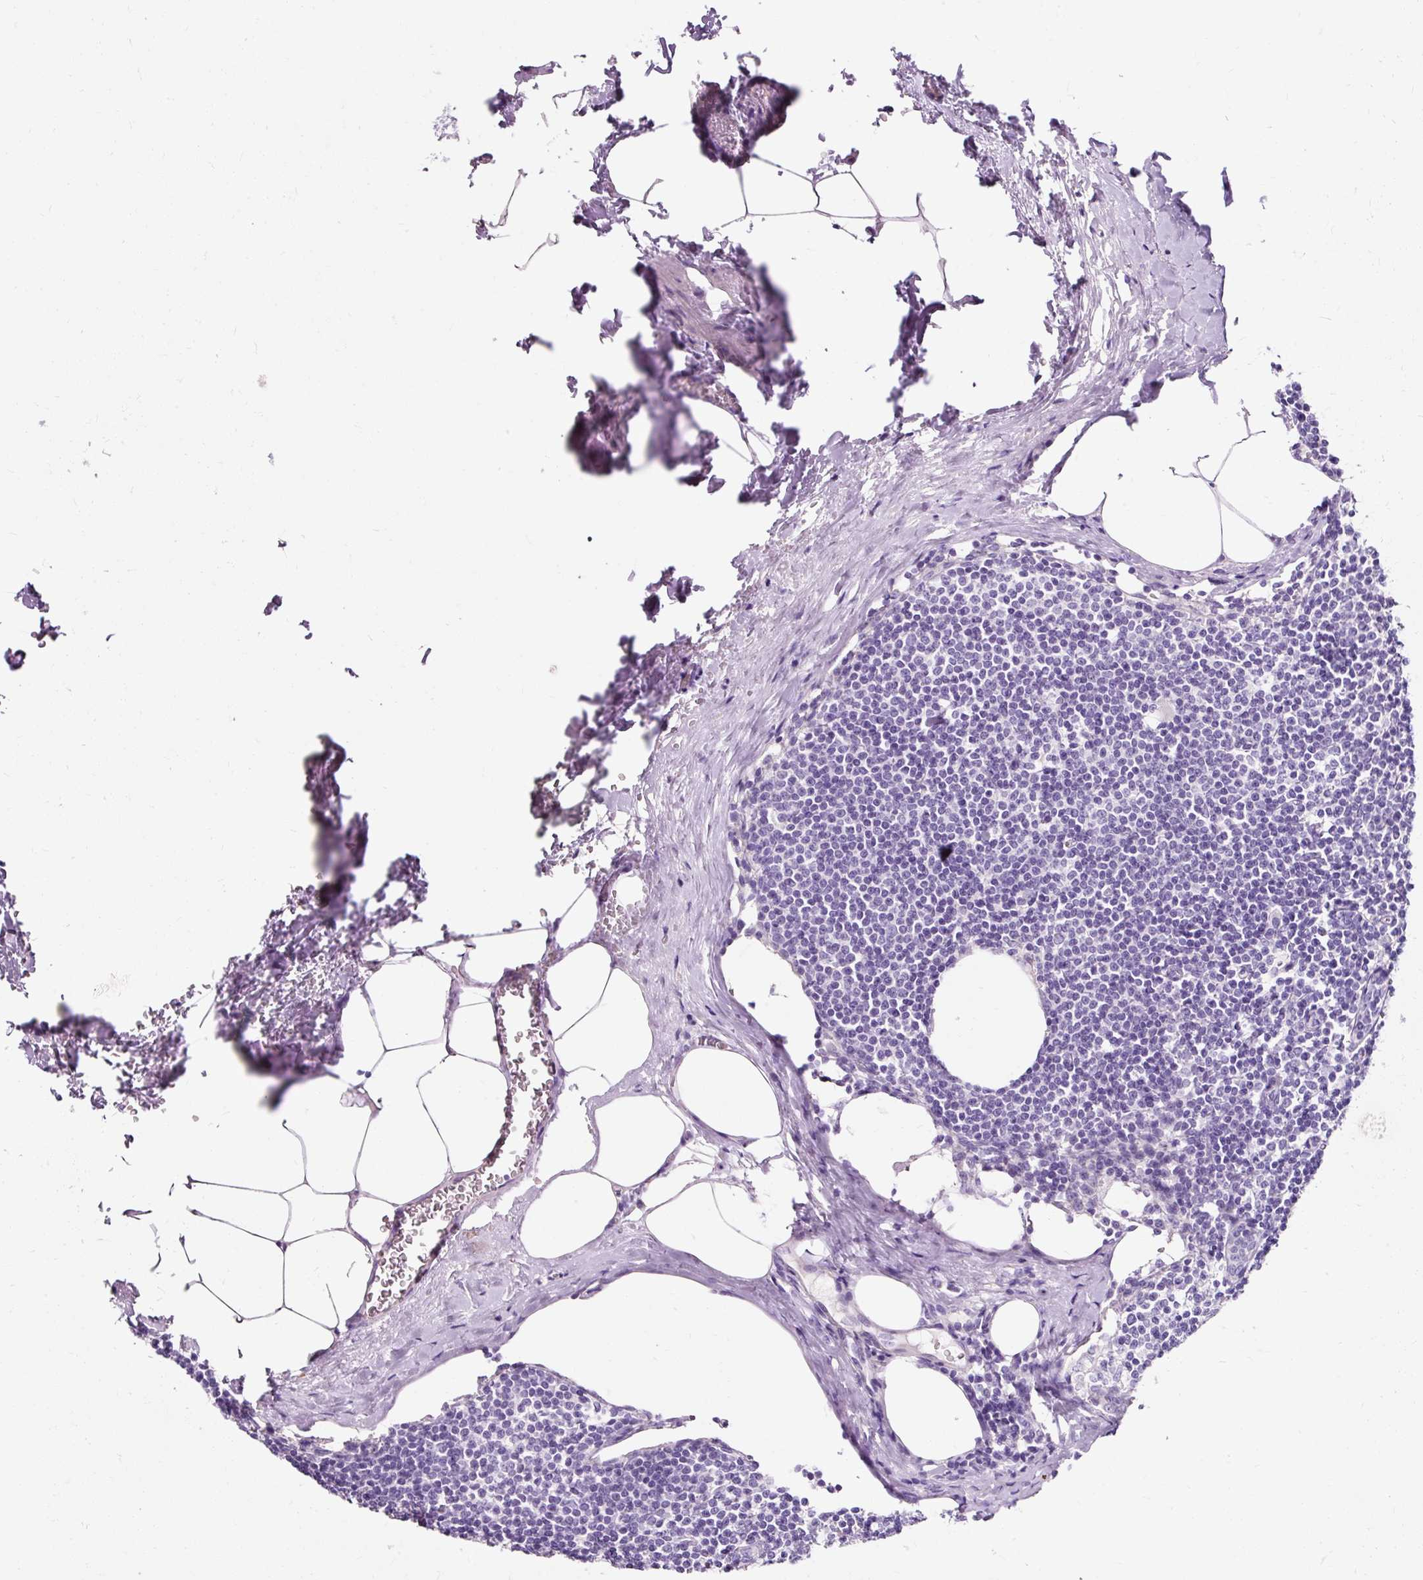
{"staining": {"intensity": "negative", "quantity": "none", "location": "none"}, "tissue": "lymph node", "cell_type": "Germinal center cells", "image_type": "normal", "snomed": [{"axis": "morphology", "description": "Normal tissue, NOS"}, {"axis": "topography", "description": "Lymph node"}], "caption": "IHC image of normal human lymph node stained for a protein (brown), which displays no positivity in germinal center cells.", "gene": "CLDN25", "patient": {"sex": "female", "age": 59}}